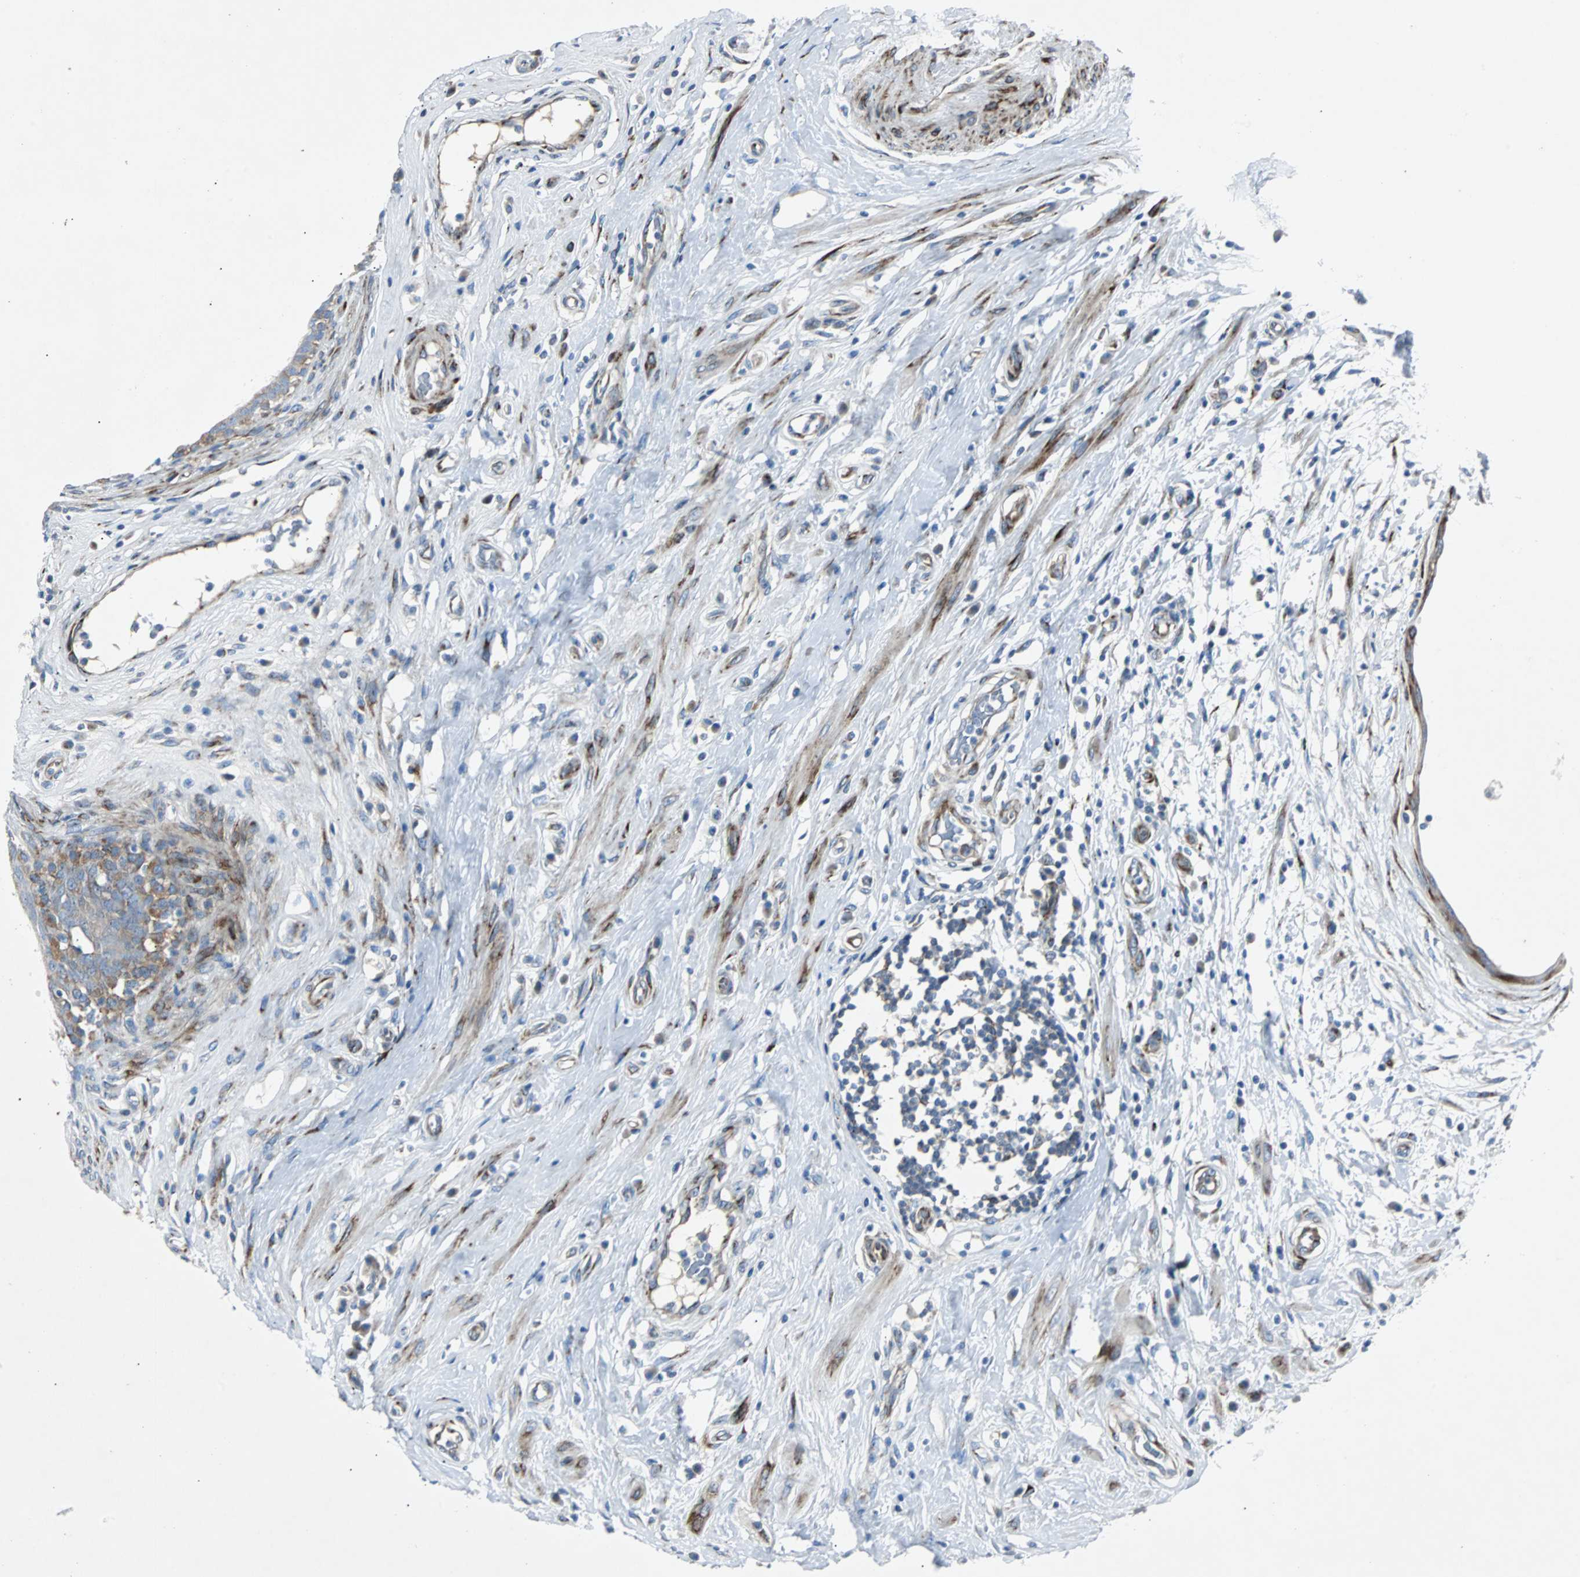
{"staining": {"intensity": "moderate", "quantity": "25%-75%", "location": "cytoplasmic/membranous"}, "tissue": "epididymis", "cell_type": "Glandular cells", "image_type": "normal", "snomed": [{"axis": "morphology", "description": "Normal tissue, NOS"}, {"axis": "morphology", "description": "Inflammation, NOS"}, {"axis": "topography", "description": "Epididymis"}], "caption": "Immunohistochemical staining of unremarkable epididymis demonstrates medium levels of moderate cytoplasmic/membranous staining in about 25%-75% of glandular cells. (DAB IHC with brightfield microscopy, high magnification).", "gene": "BBC3", "patient": {"sex": "male", "age": 84}}